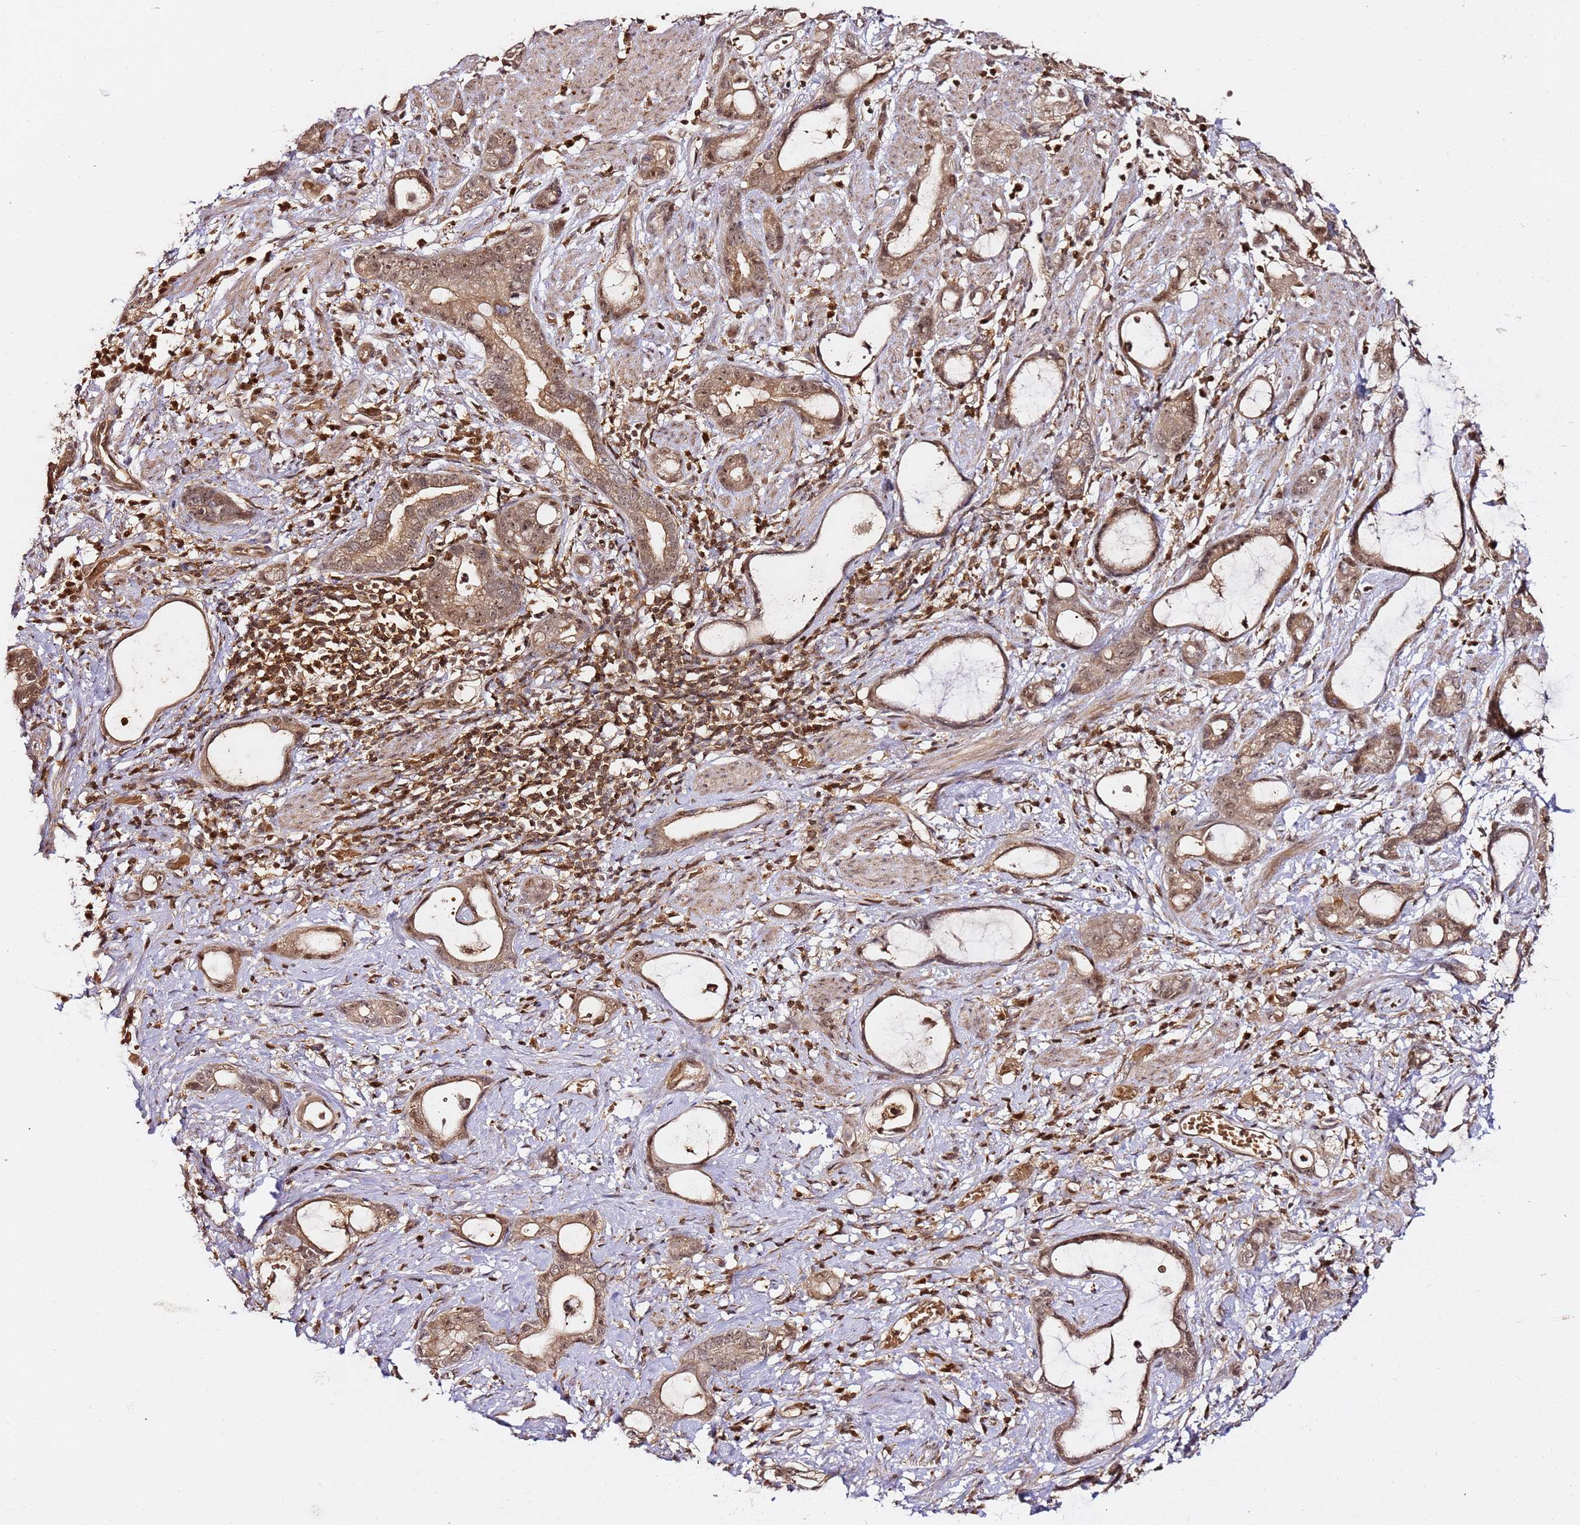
{"staining": {"intensity": "moderate", "quantity": ">75%", "location": "cytoplasmic/membranous,nuclear"}, "tissue": "stomach cancer", "cell_type": "Tumor cells", "image_type": "cancer", "snomed": [{"axis": "morphology", "description": "Adenocarcinoma, NOS"}, {"axis": "topography", "description": "Stomach"}], "caption": "Stomach adenocarcinoma stained with a brown dye reveals moderate cytoplasmic/membranous and nuclear positive positivity in approximately >75% of tumor cells.", "gene": "OR5V1", "patient": {"sex": "male", "age": 55}}